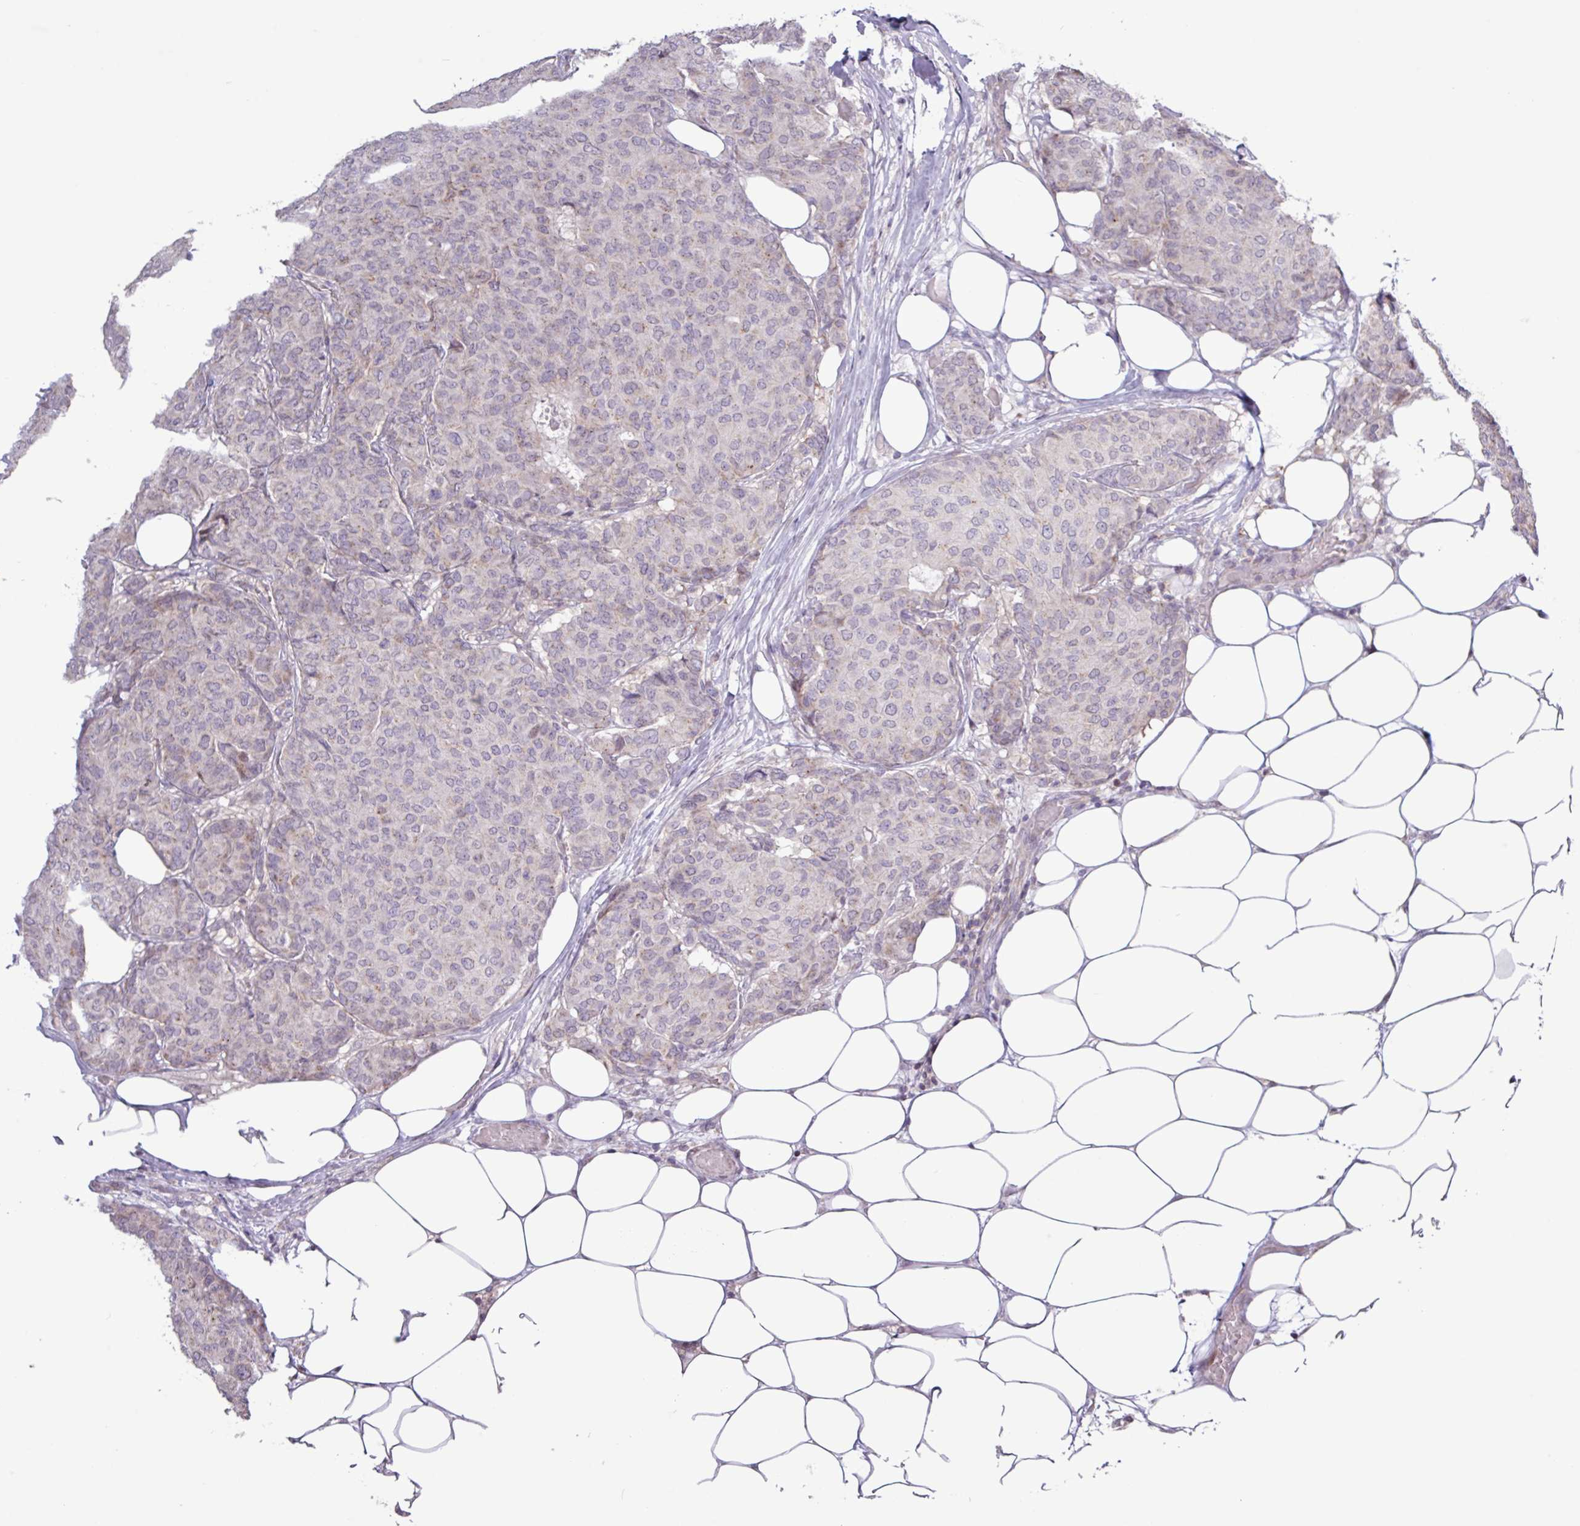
{"staining": {"intensity": "weak", "quantity": "<25%", "location": "cytoplasmic/membranous"}, "tissue": "breast cancer", "cell_type": "Tumor cells", "image_type": "cancer", "snomed": [{"axis": "morphology", "description": "Duct carcinoma"}, {"axis": "topography", "description": "Breast"}], "caption": "Tumor cells show no significant protein positivity in breast cancer. (IHC, brightfield microscopy, high magnification).", "gene": "RTL3", "patient": {"sex": "female", "age": 75}}